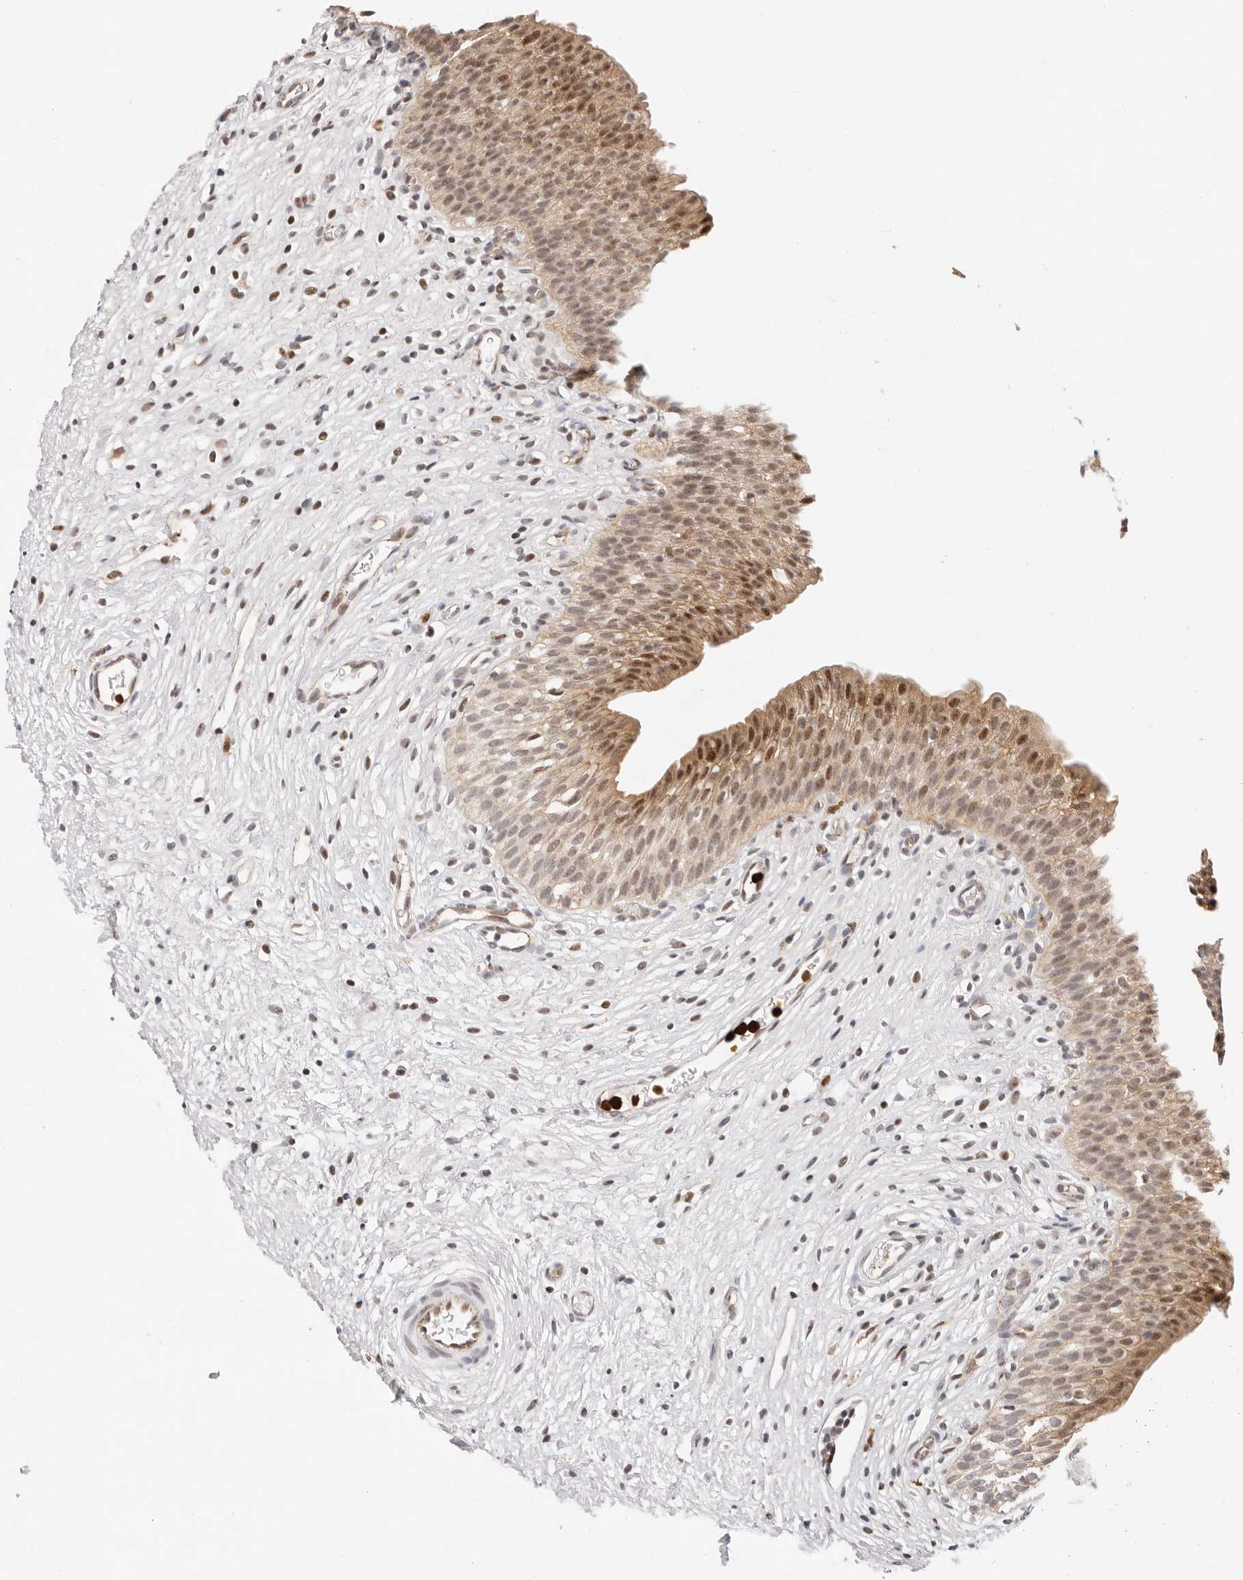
{"staining": {"intensity": "moderate", "quantity": ">75%", "location": "cytoplasmic/membranous,nuclear"}, "tissue": "urinary bladder", "cell_type": "Urothelial cells", "image_type": "normal", "snomed": [{"axis": "morphology", "description": "Normal tissue, NOS"}, {"axis": "topography", "description": "Urinary bladder"}], "caption": "Brown immunohistochemical staining in benign urinary bladder demonstrates moderate cytoplasmic/membranous,nuclear staining in approximately >75% of urothelial cells. The protein of interest is stained brown, and the nuclei are stained in blue (DAB IHC with brightfield microscopy, high magnification).", "gene": "AFDN", "patient": {"sex": "male", "age": 1}}